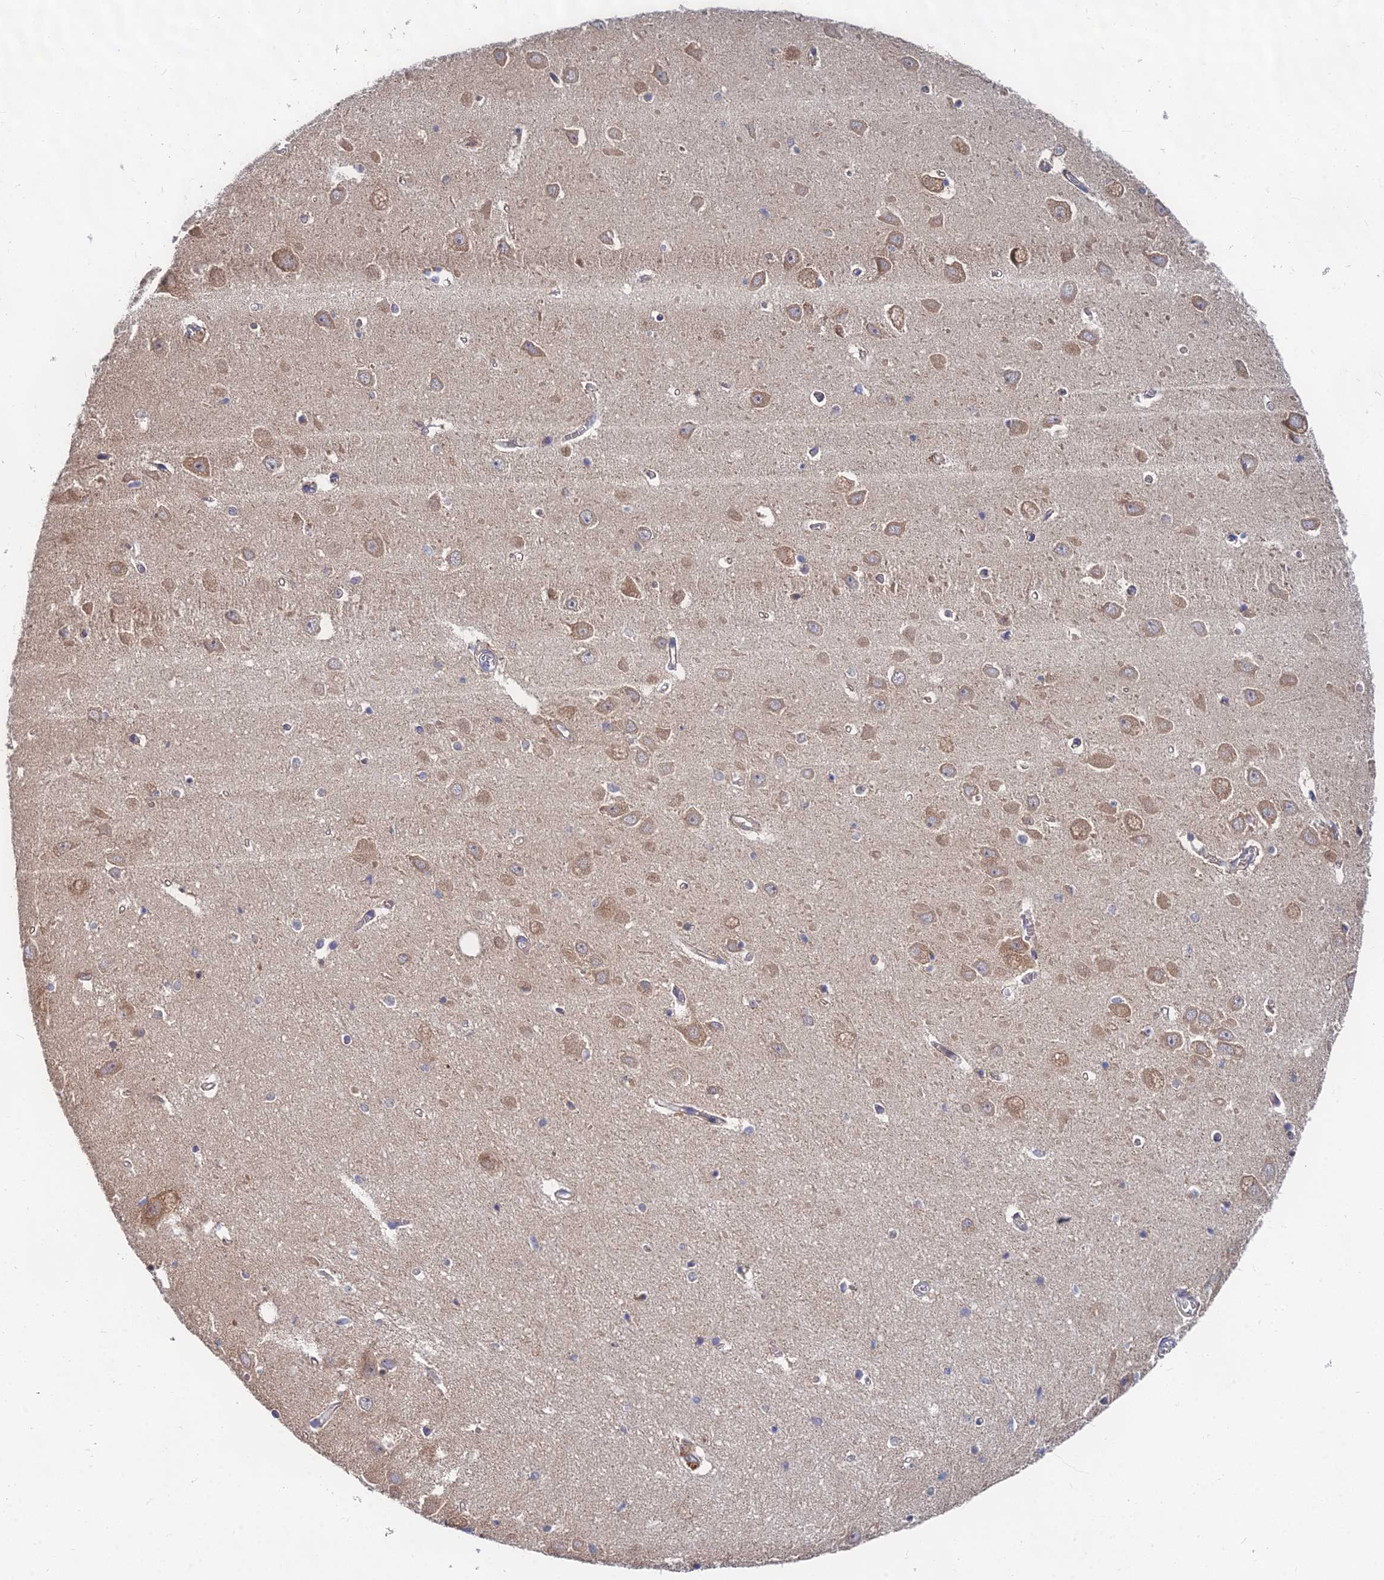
{"staining": {"intensity": "weak", "quantity": "<25%", "location": "cytoplasmic/membranous"}, "tissue": "hippocampus", "cell_type": "Glial cells", "image_type": "normal", "snomed": [{"axis": "morphology", "description": "Normal tissue, NOS"}, {"axis": "topography", "description": "Hippocampus"}], "caption": "An immunohistochemistry photomicrograph of unremarkable hippocampus is shown. There is no staining in glial cells of hippocampus. Brightfield microscopy of immunohistochemistry stained with DAB (3,3'-diaminobenzidine) (brown) and hematoxylin (blue), captured at high magnification.", "gene": "CCZ1B", "patient": {"sex": "female", "age": 64}}